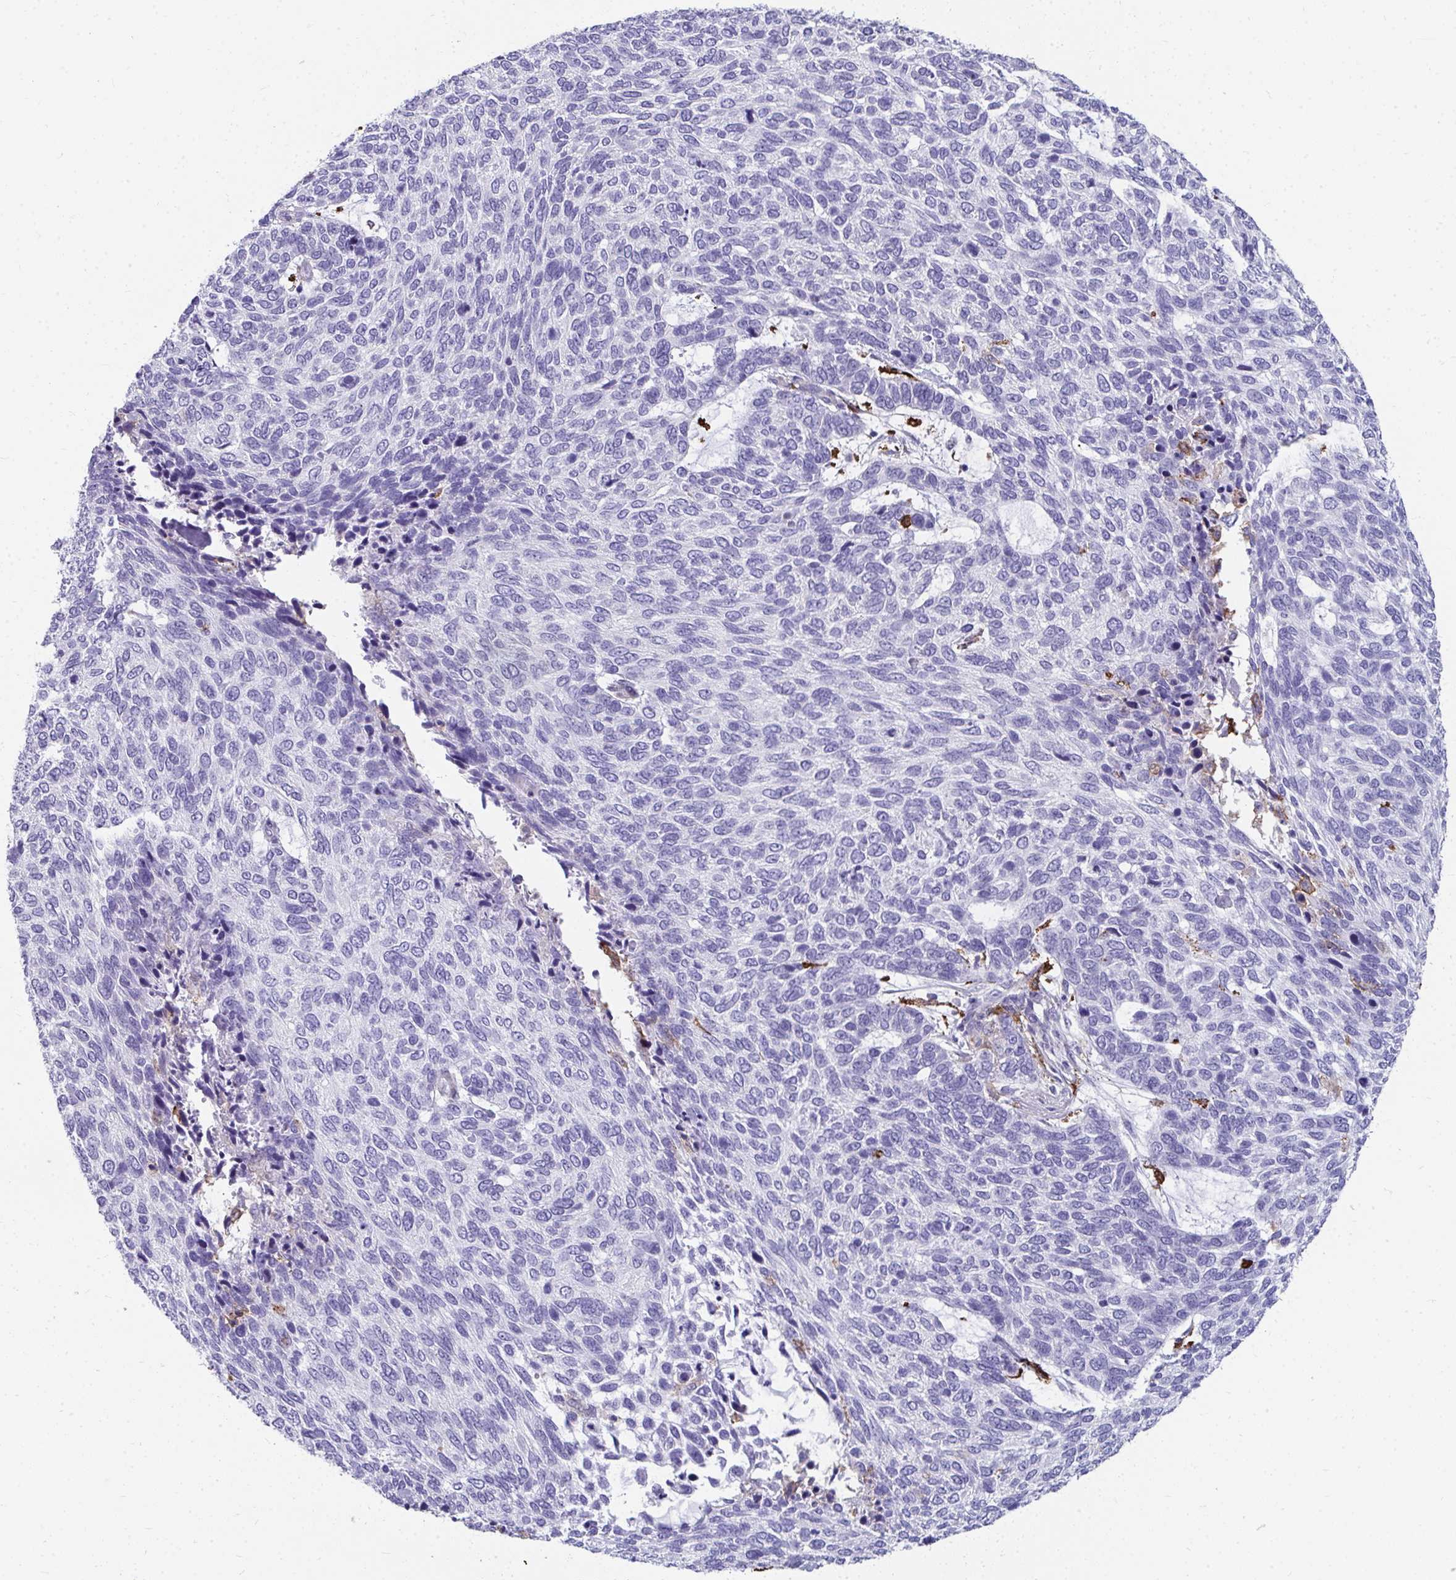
{"staining": {"intensity": "negative", "quantity": "none", "location": "none"}, "tissue": "skin cancer", "cell_type": "Tumor cells", "image_type": "cancer", "snomed": [{"axis": "morphology", "description": "Basal cell carcinoma"}, {"axis": "topography", "description": "Skin"}], "caption": "Tumor cells are negative for brown protein staining in skin basal cell carcinoma. (DAB (3,3'-diaminobenzidine) immunohistochemistry (IHC) with hematoxylin counter stain).", "gene": "CD163", "patient": {"sex": "female", "age": 65}}